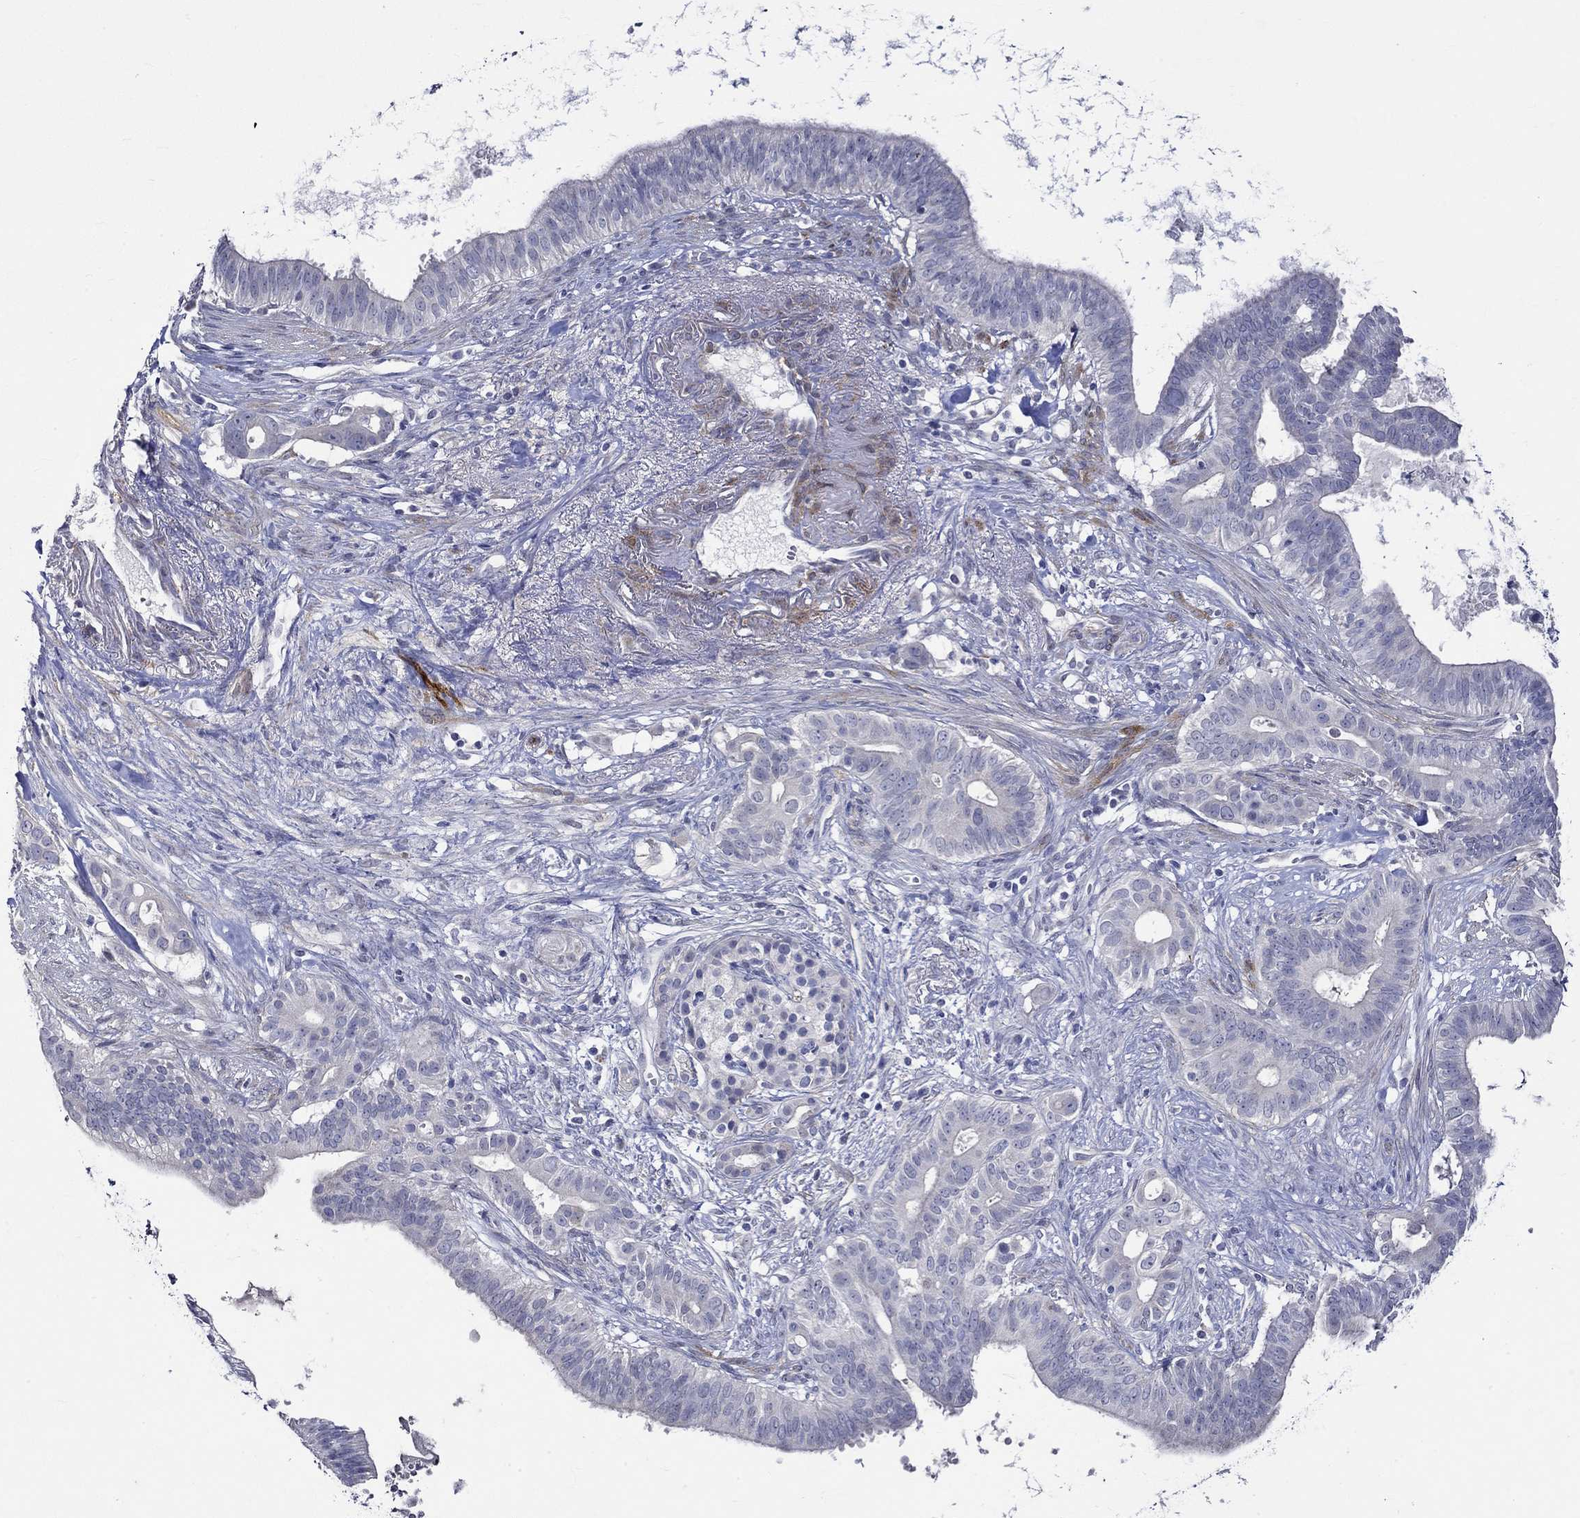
{"staining": {"intensity": "negative", "quantity": "none", "location": "none"}, "tissue": "pancreatic cancer", "cell_type": "Tumor cells", "image_type": "cancer", "snomed": [{"axis": "morphology", "description": "Adenocarcinoma, NOS"}, {"axis": "topography", "description": "Pancreas"}], "caption": "DAB immunohistochemical staining of pancreatic cancer shows no significant expression in tumor cells. Brightfield microscopy of immunohistochemistry stained with DAB (3,3'-diaminobenzidine) (brown) and hematoxylin (blue), captured at high magnification.", "gene": "CRYAB", "patient": {"sex": "male", "age": 61}}